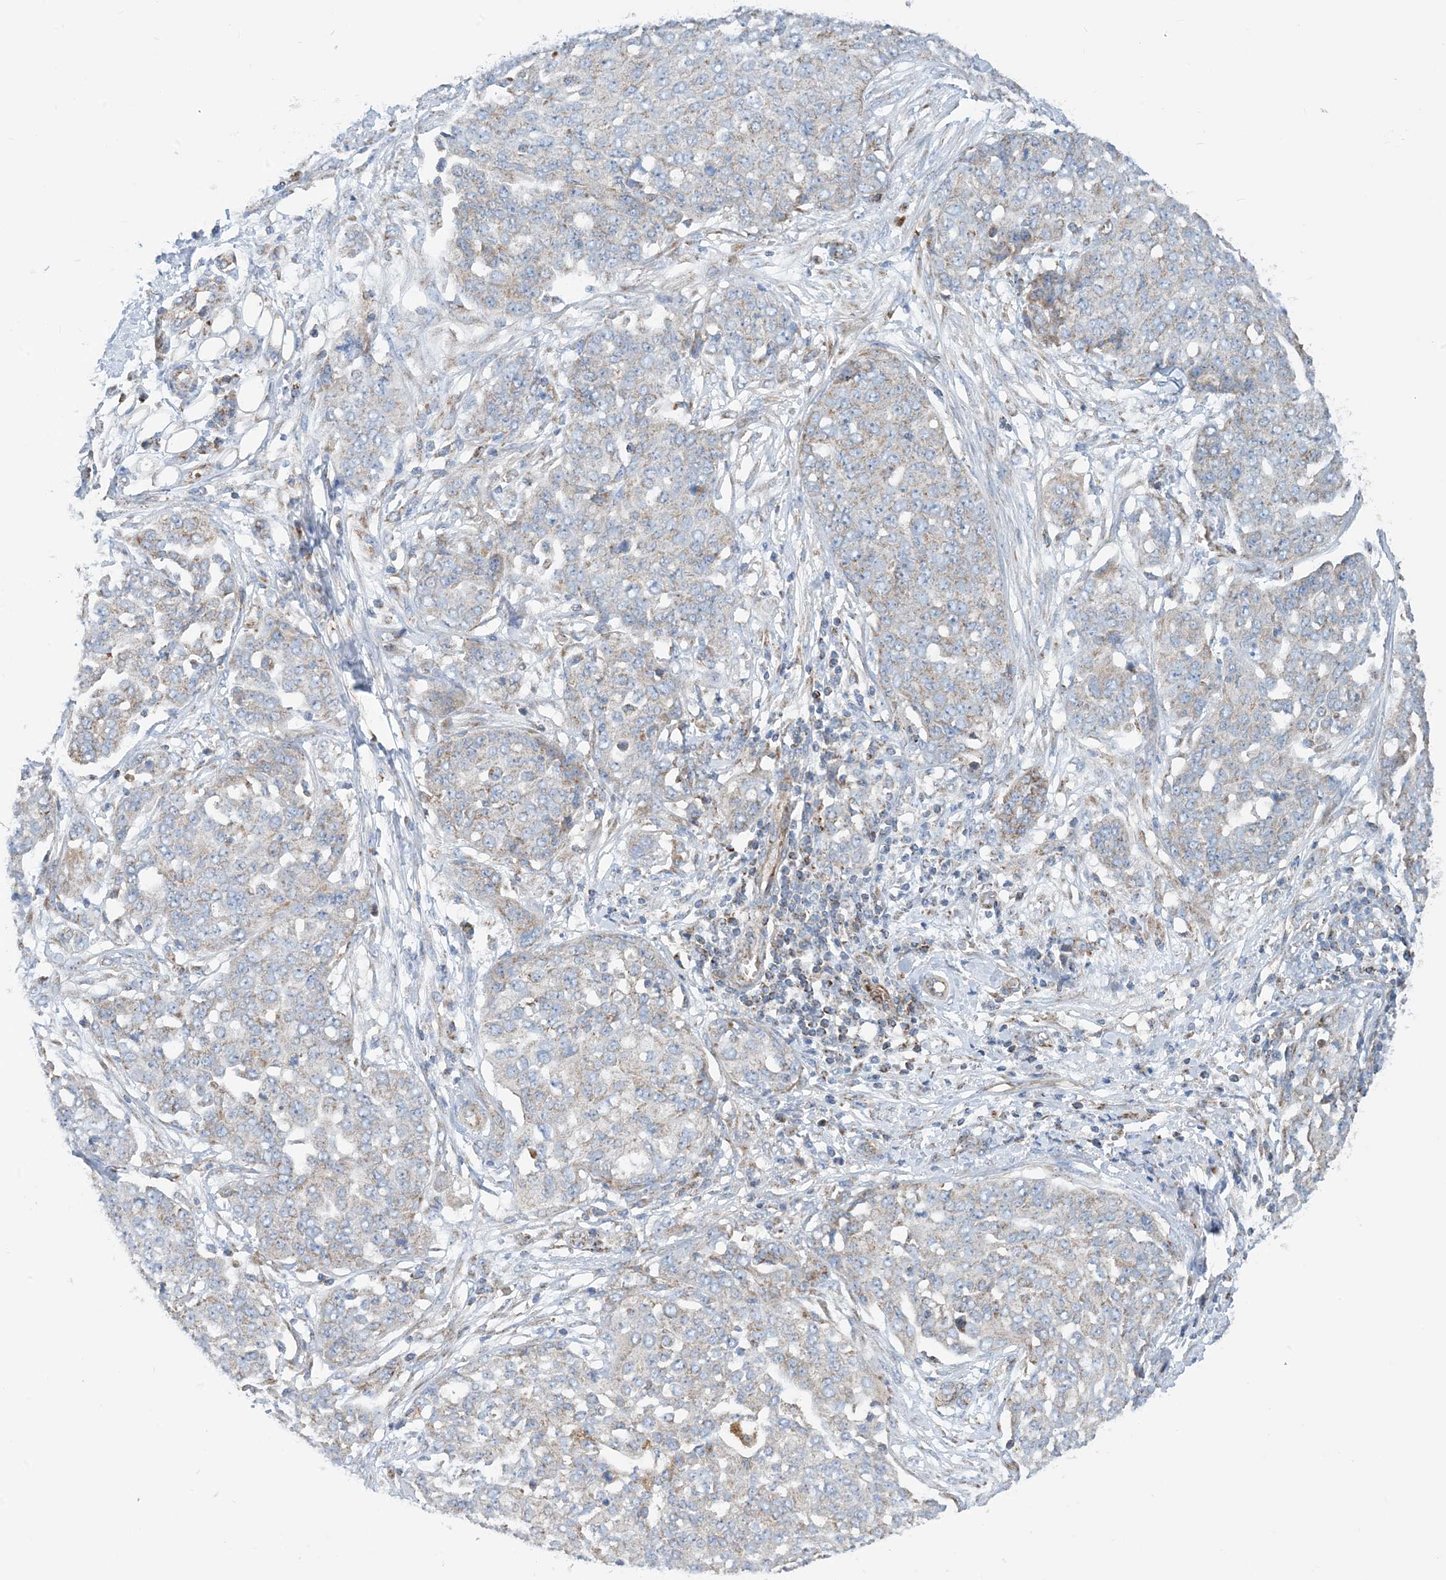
{"staining": {"intensity": "weak", "quantity": "<25%", "location": "cytoplasmic/membranous"}, "tissue": "ovarian cancer", "cell_type": "Tumor cells", "image_type": "cancer", "snomed": [{"axis": "morphology", "description": "Cystadenocarcinoma, serous, NOS"}, {"axis": "topography", "description": "Soft tissue"}, {"axis": "topography", "description": "Ovary"}], "caption": "Micrograph shows no protein staining in tumor cells of ovarian cancer tissue.", "gene": "PHOSPHO2", "patient": {"sex": "female", "age": 57}}